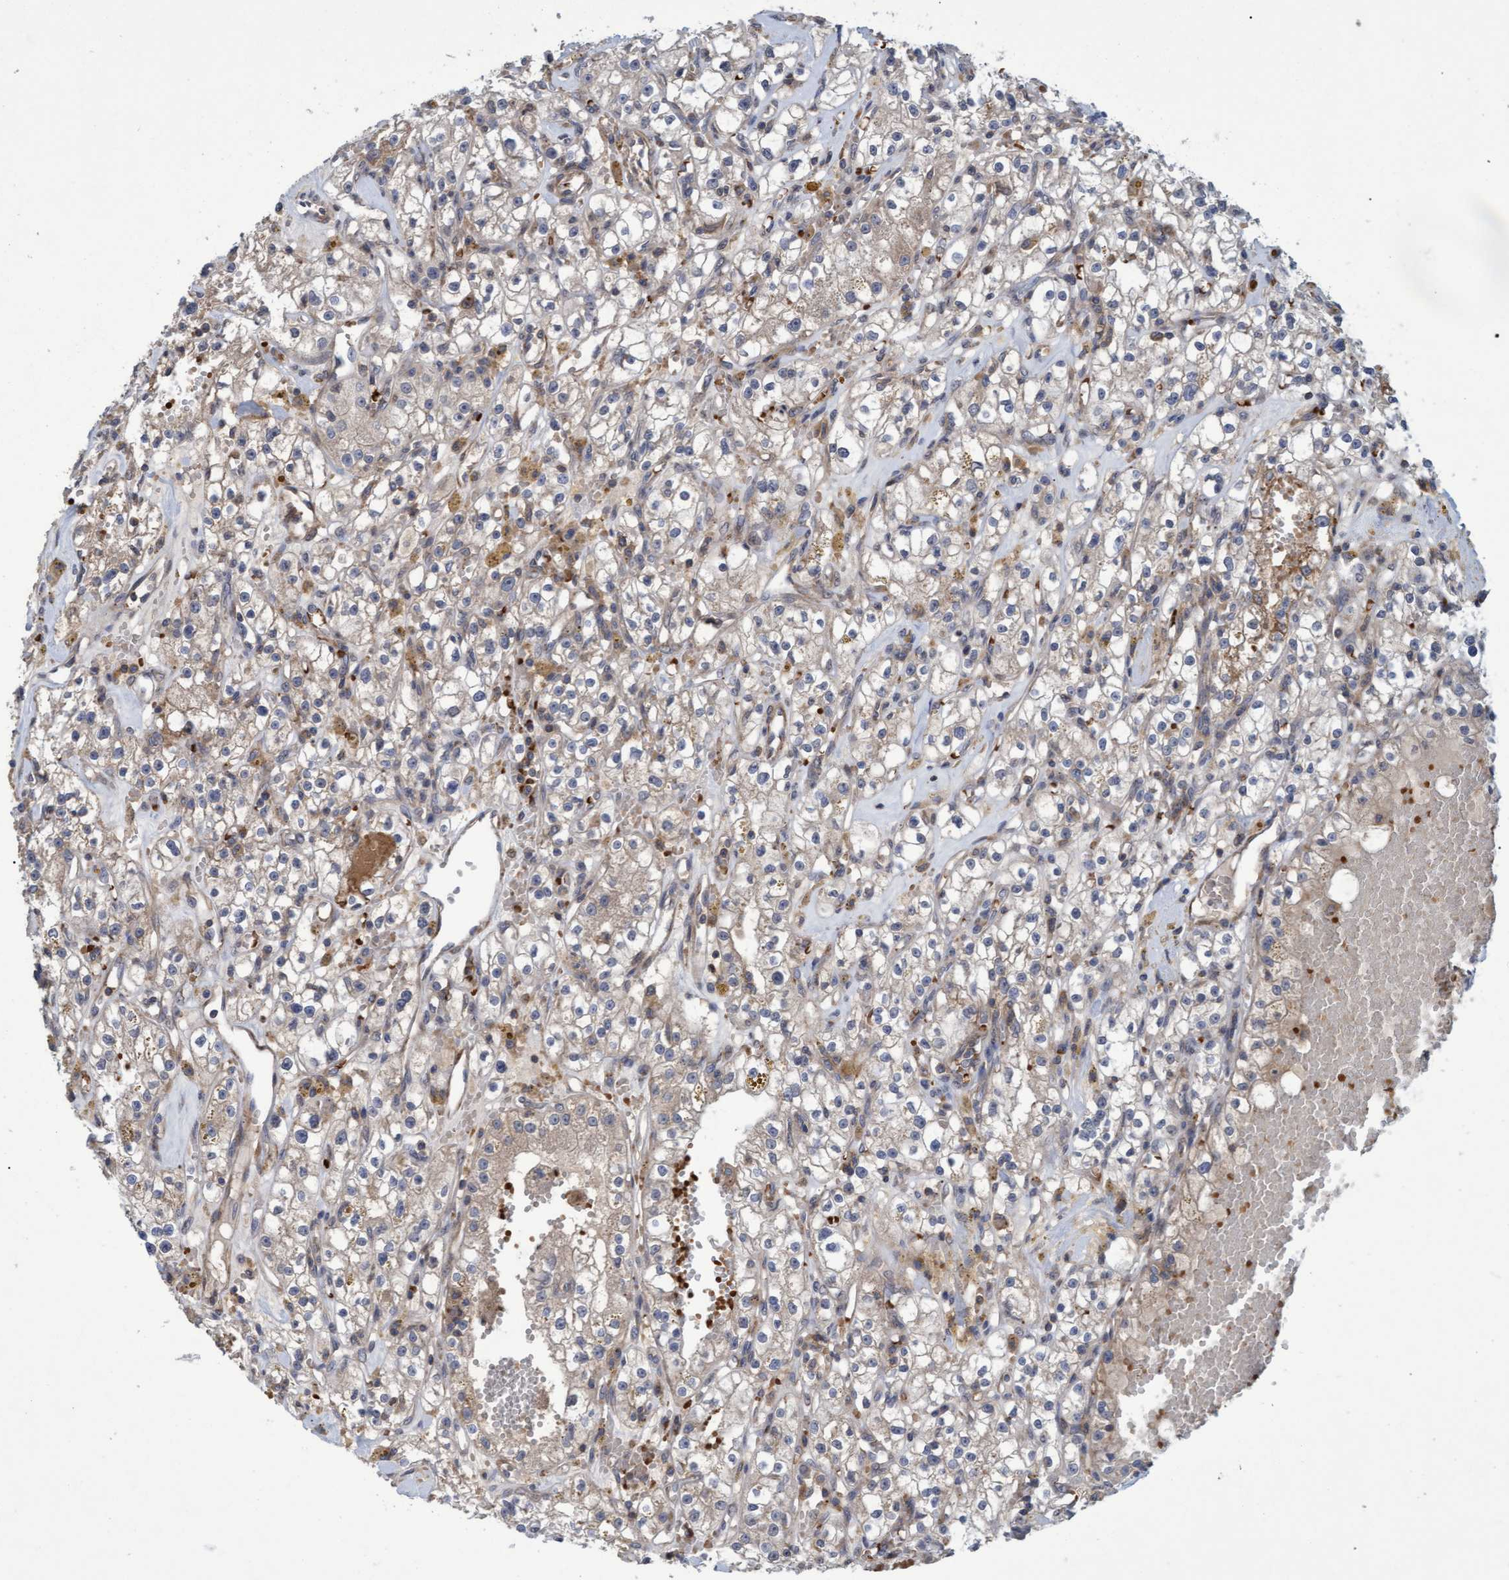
{"staining": {"intensity": "weak", "quantity": "<25%", "location": "cytoplasmic/membranous"}, "tissue": "renal cancer", "cell_type": "Tumor cells", "image_type": "cancer", "snomed": [{"axis": "morphology", "description": "Adenocarcinoma, NOS"}, {"axis": "topography", "description": "Kidney"}], "caption": "There is no significant positivity in tumor cells of adenocarcinoma (renal). (DAB (3,3'-diaminobenzidine) immunohistochemistry, high magnification).", "gene": "NAA15", "patient": {"sex": "male", "age": 56}}